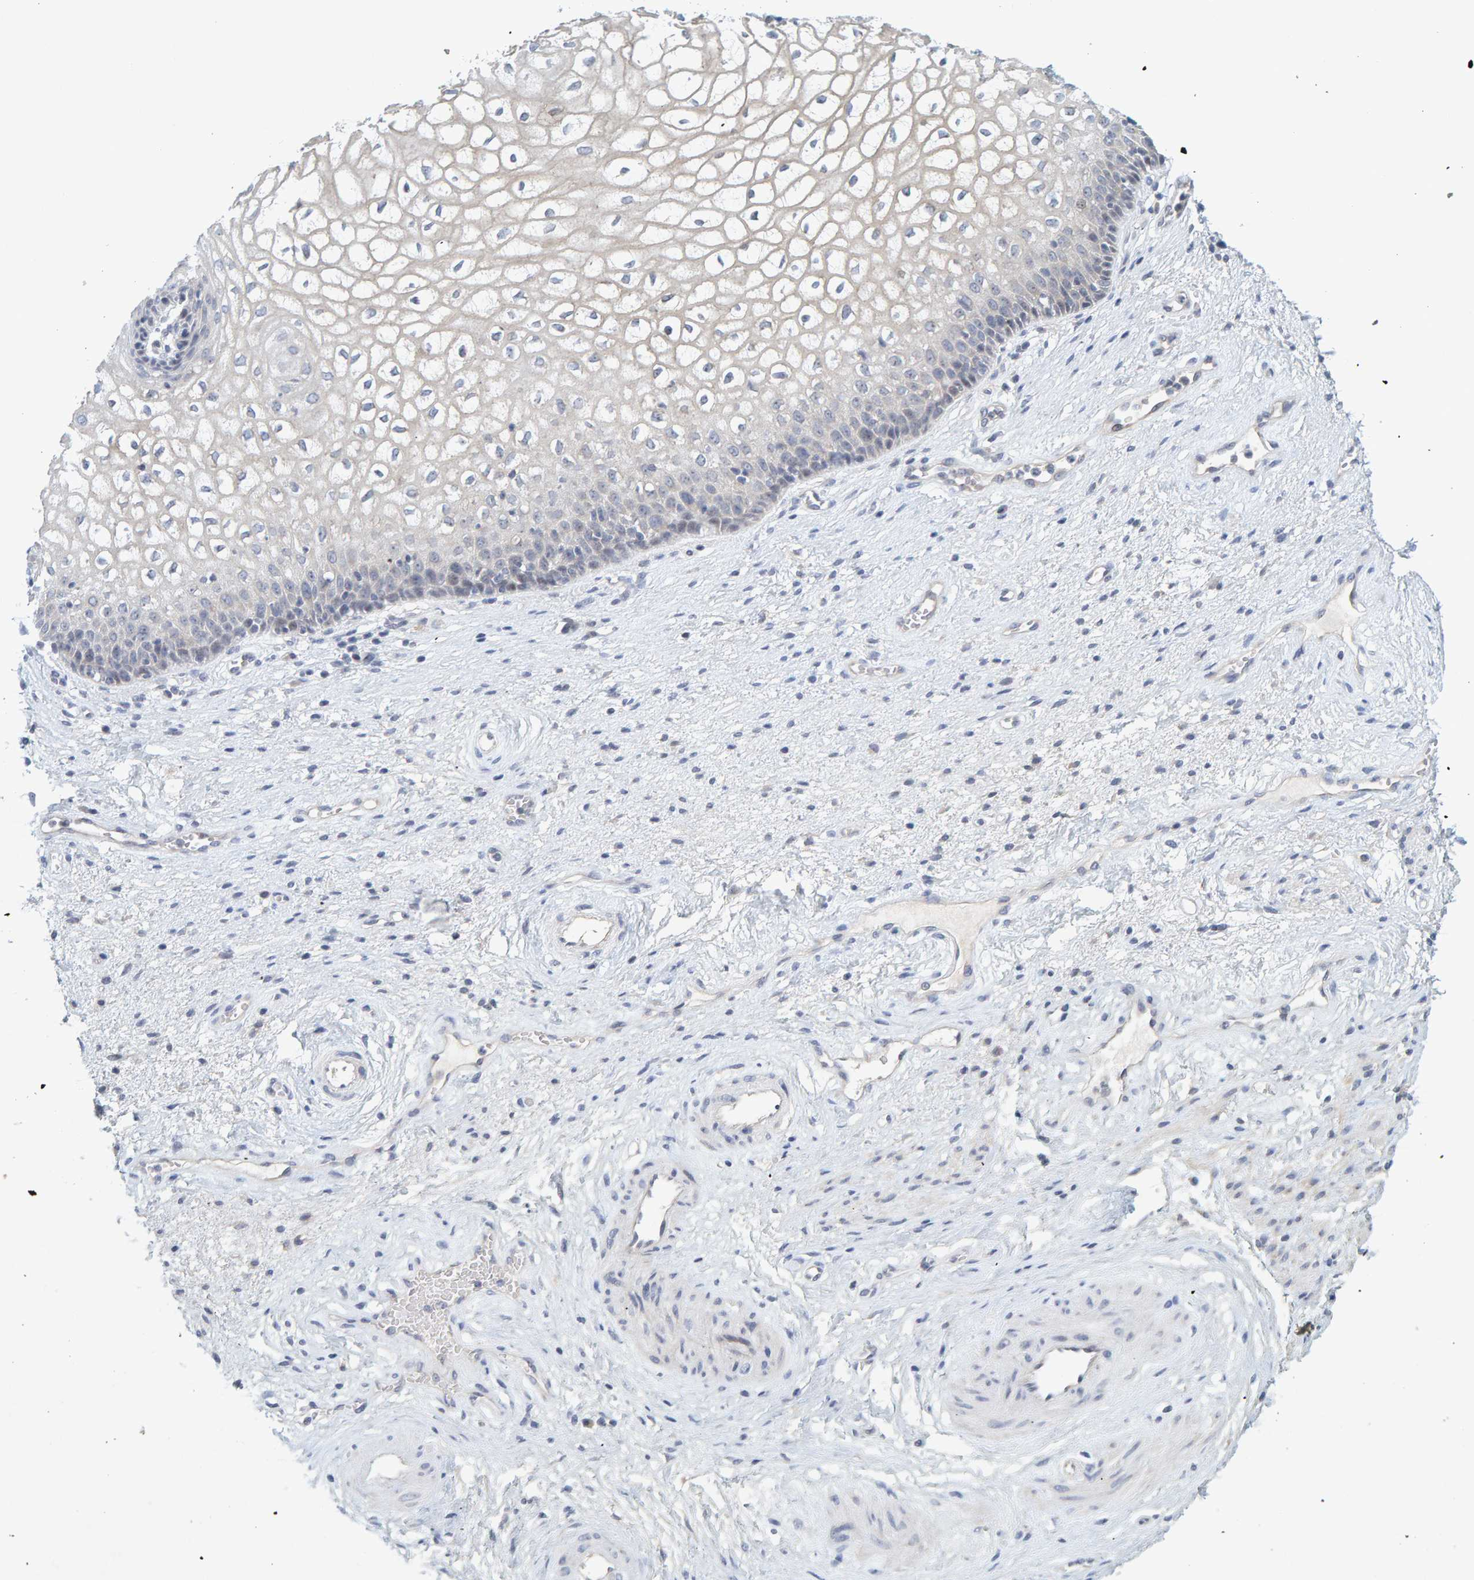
{"staining": {"intensity": "negative", "quantity": "none", "location": "none"}, "tissue": "vagina", "cell_type": "Squamous epithelial cells", "image_type": "normal", "snomed": [{"axis": "morphology", "description": "Normal tissue, NOS"}, {"axis": "topography", "description": "Vagina"}], "caption": "Immunohistochemistry micrograph of unremarkable human vagina stained for a protein (brown), which demonstrates no staining in squamous epithelial cells. The staining is performed using DAB (3,3'-diaminobenzidine) brown chromogen with nuclei counter-stained in using hematoxylin.", "gene": "ZNF77", "patient": {"sex": "female", "age": 34}}